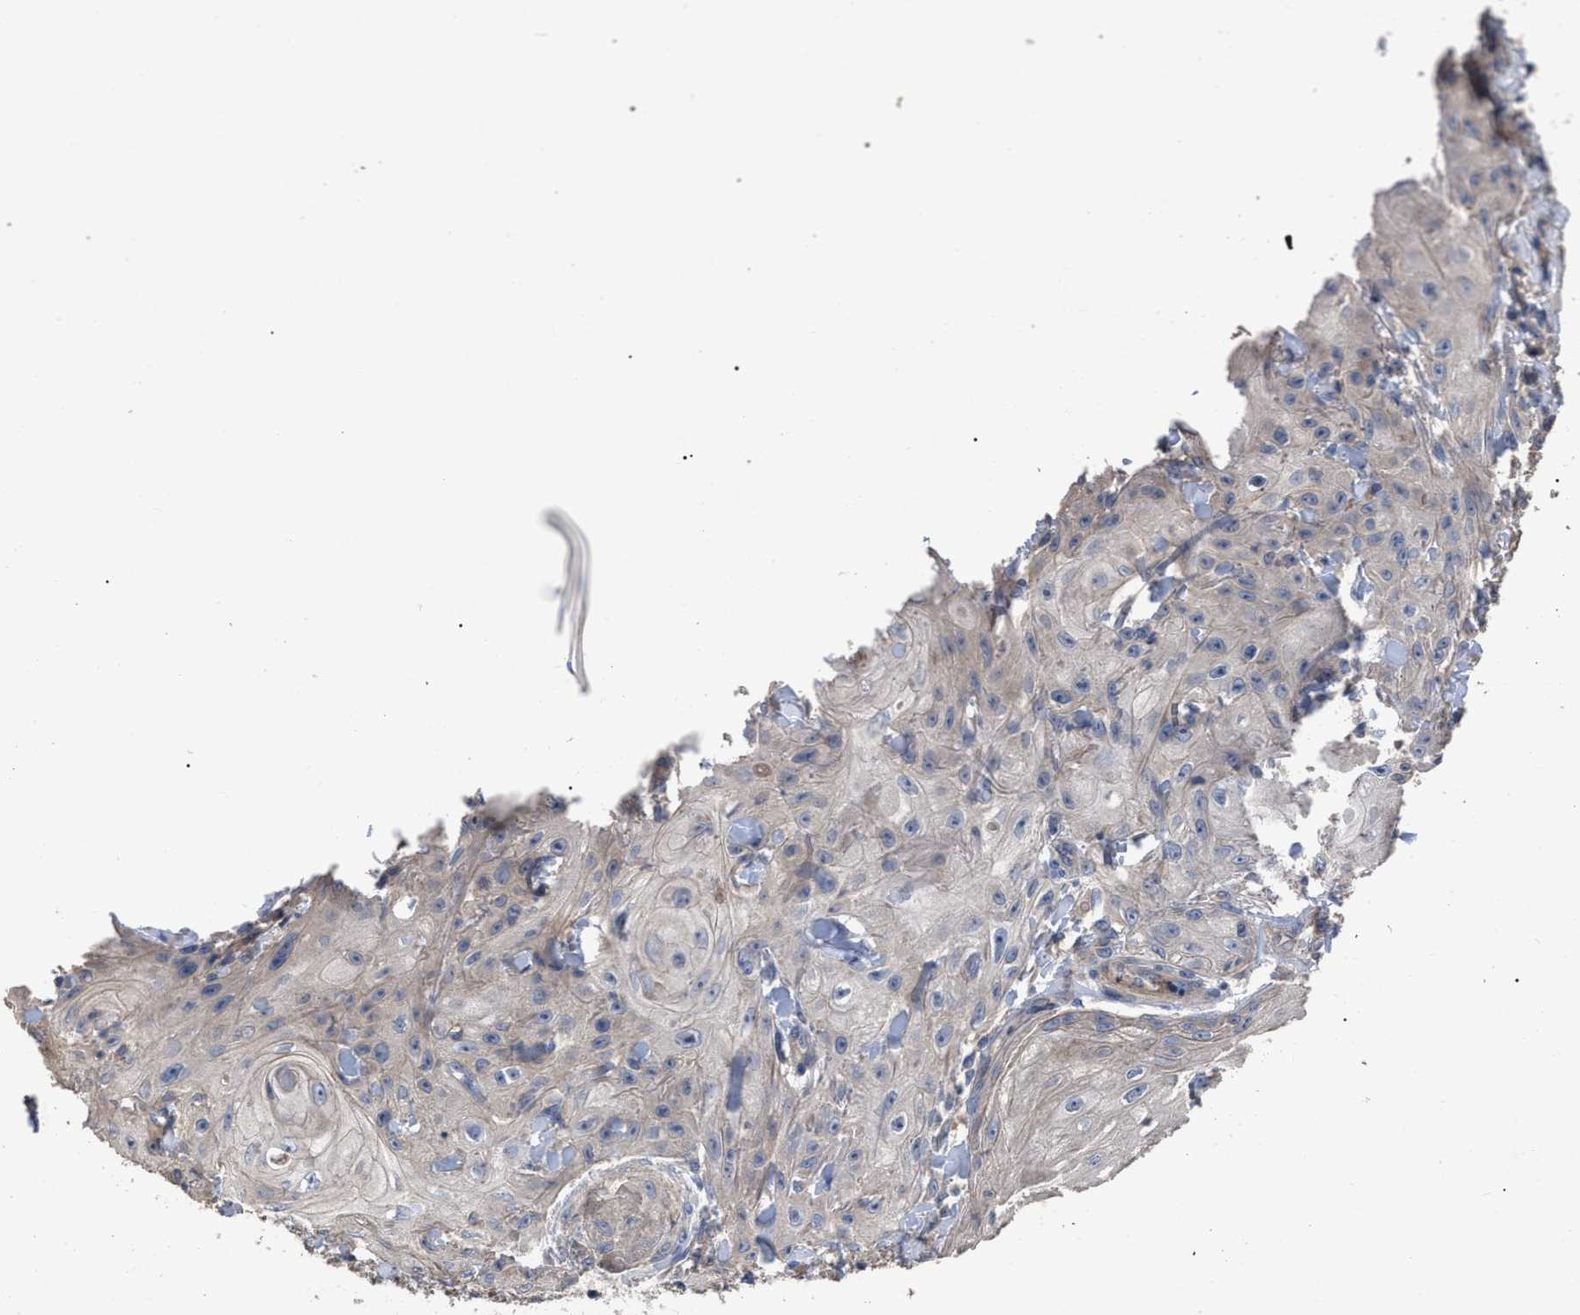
{"staining": {"intensity": "negative", "quantity": "none", "location": "none"}, "tissue": "skin cancer", "cell_type": "Tumor cells", "image_type": "cancer", "snomed": [{"axis": "morphology", "description": "Squamous cell carcinoma, NOS"}, {"axis": "topography", "description": "Skin"}], "caption": "This is an immunohistochemistry (IHC) image of human skin cancer. There is no positivity in tumor cells.", "gene": "BTN2A1", "patient": {"sex": "male", "age": 74}}